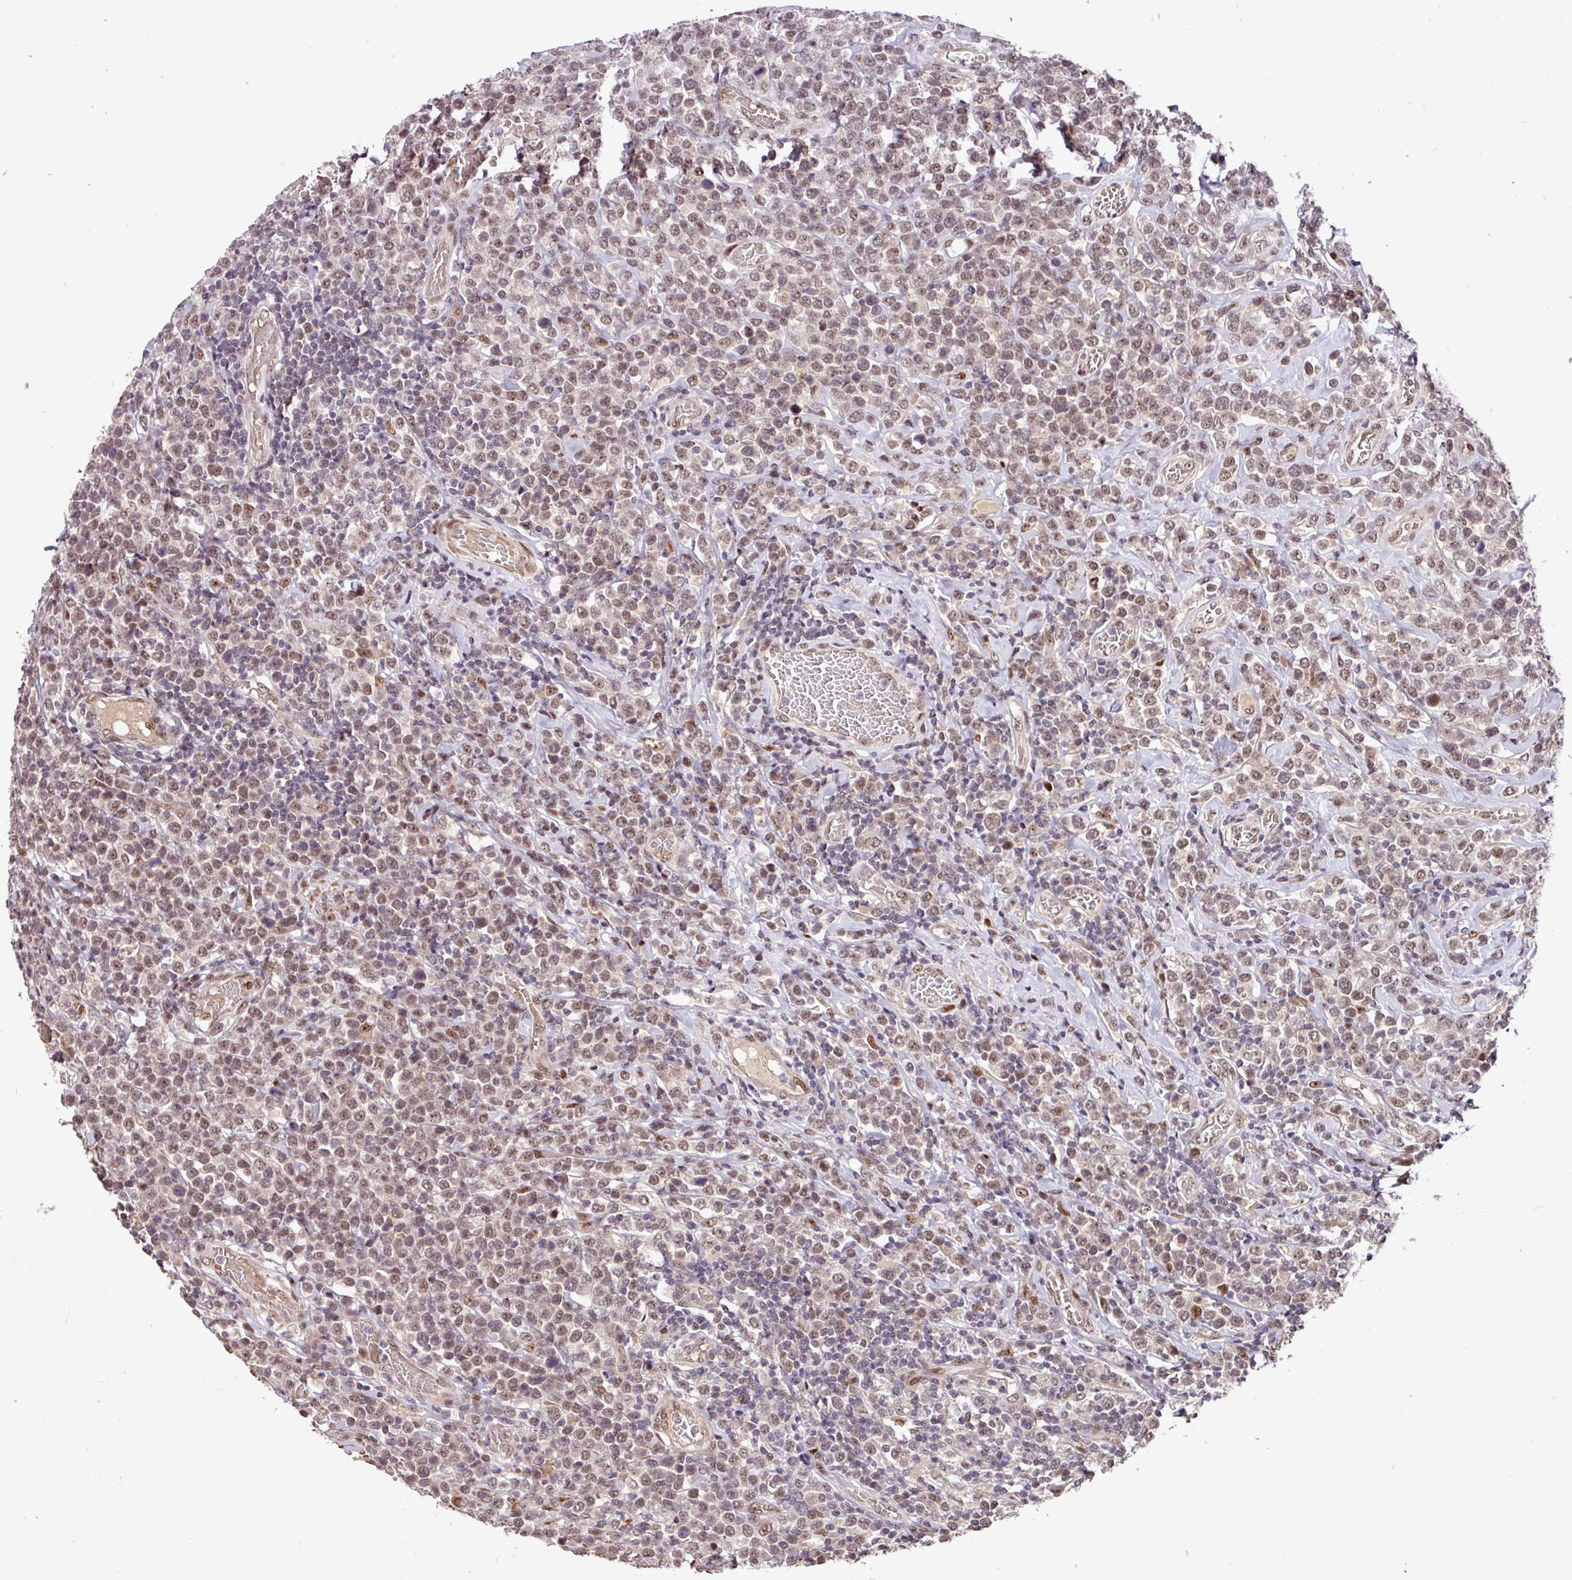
{"staining": {"intensity": "moderate", "quantity": "25%-75%", "location": "nuclear"}, "tissue": "lymphoma", "cell_type": "Tumor cells", "image_type": "cancer", "snomed": [{"axis": "morphology", "description": "Malignant lymphoma, non-Hodgkin's type, High grade"}, {"axis": "topography", "description": "Soft tissue"}], "caption": "Protein expression analysis of lymphoma displays moderate nuclear staining in approximately 25%-75% of tumor cells. (IHC, brightfield microscopy, high magnification).", "gene": "SLC22A24", "patient": {"sex": "female", "age": 56}}